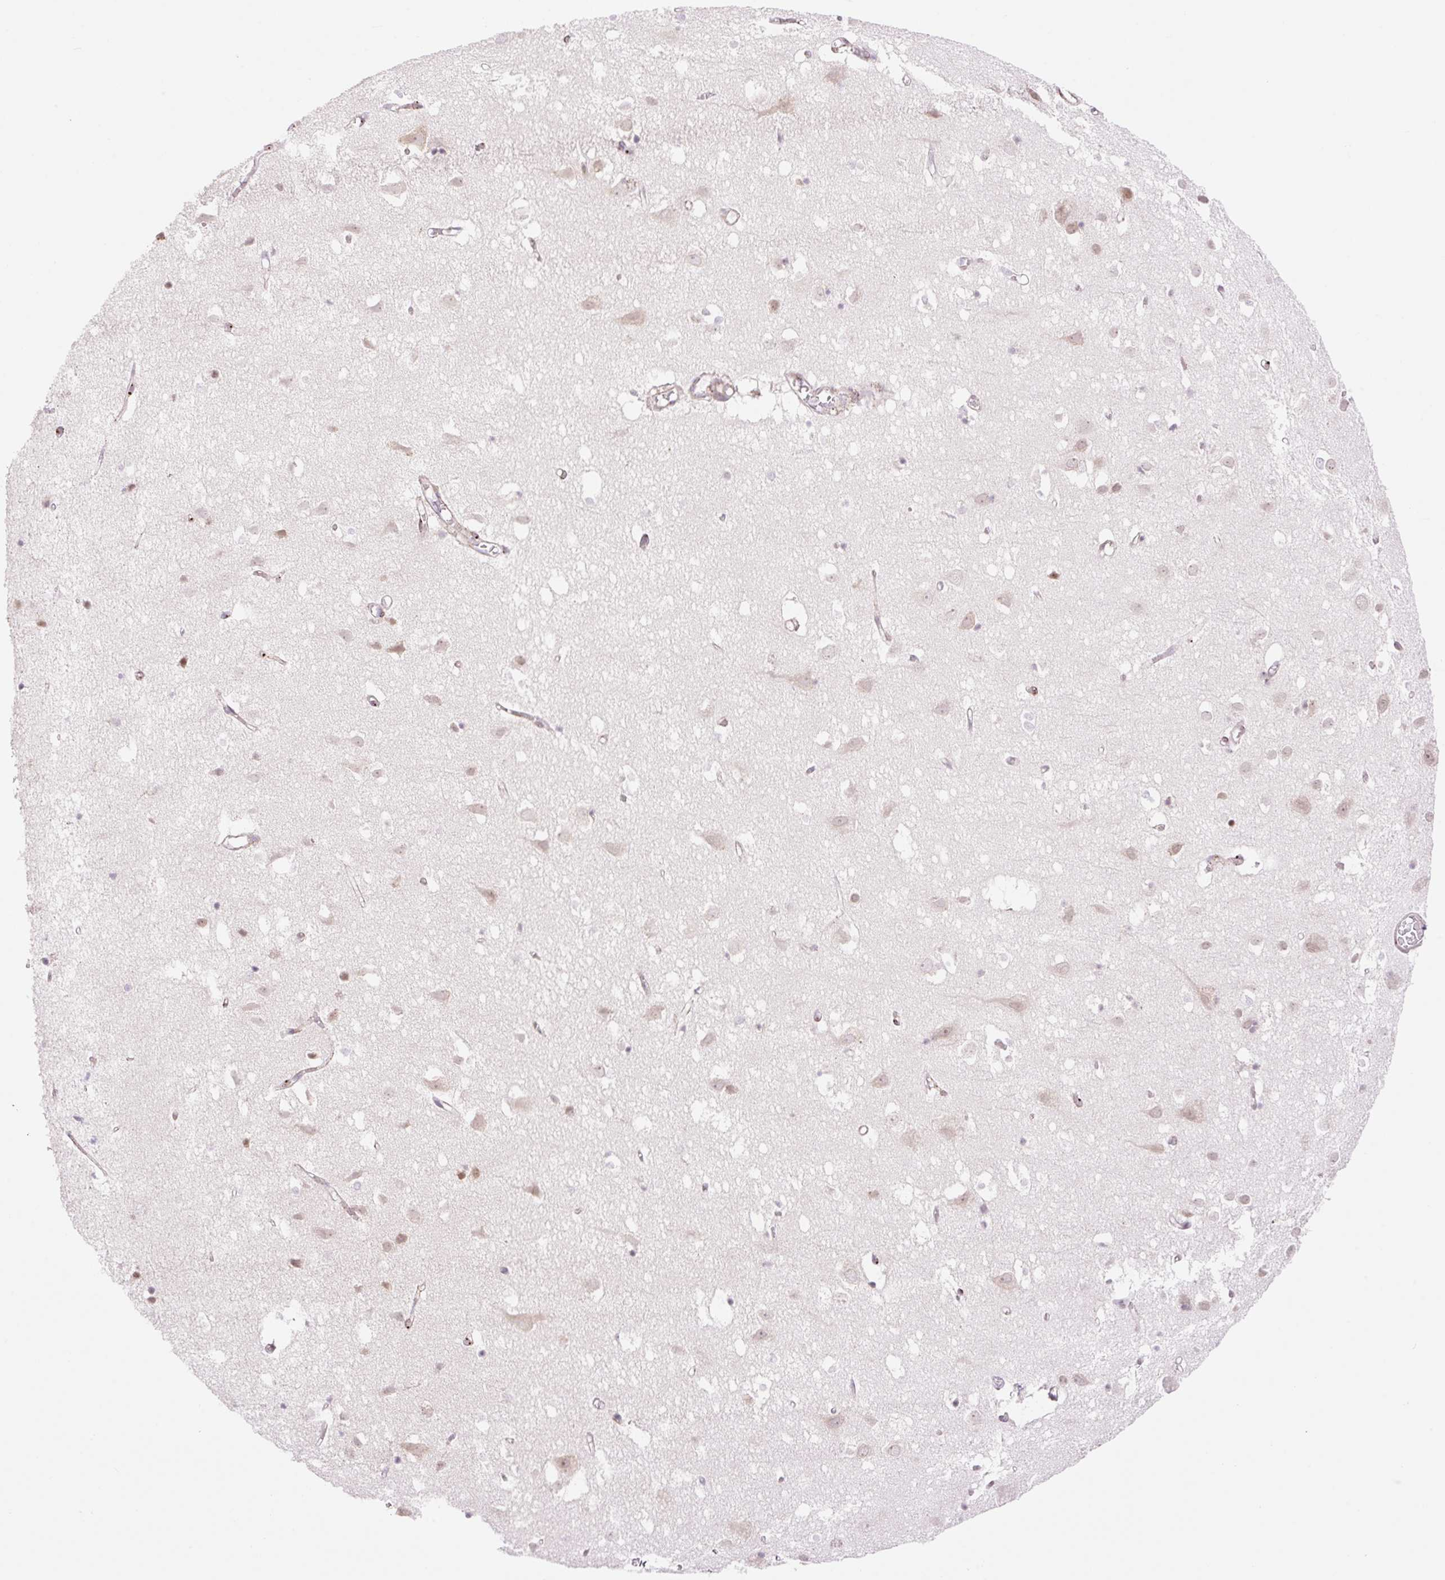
{"staining": {"intensity": "negative", "quantity": "none", "location": "none"}, "tissue": "cerebral cortex", "cell_type": "Endothelial cells", "image_type": "normal", "snomed": [{"axis": "morphology", "description": "Normal tissue, NOS"}, {"axis": "topography", "description": "Cerebral cortex"}], "caption": "Immunohistochemical staining of normal cerebral cortex demonstrates no significant expression in endothelial cells. (DAB immunohistochemistry (IHC), high magnification).", "gene": "ENSG00000264668", "patient": {"sex": "male", "age": 70}}